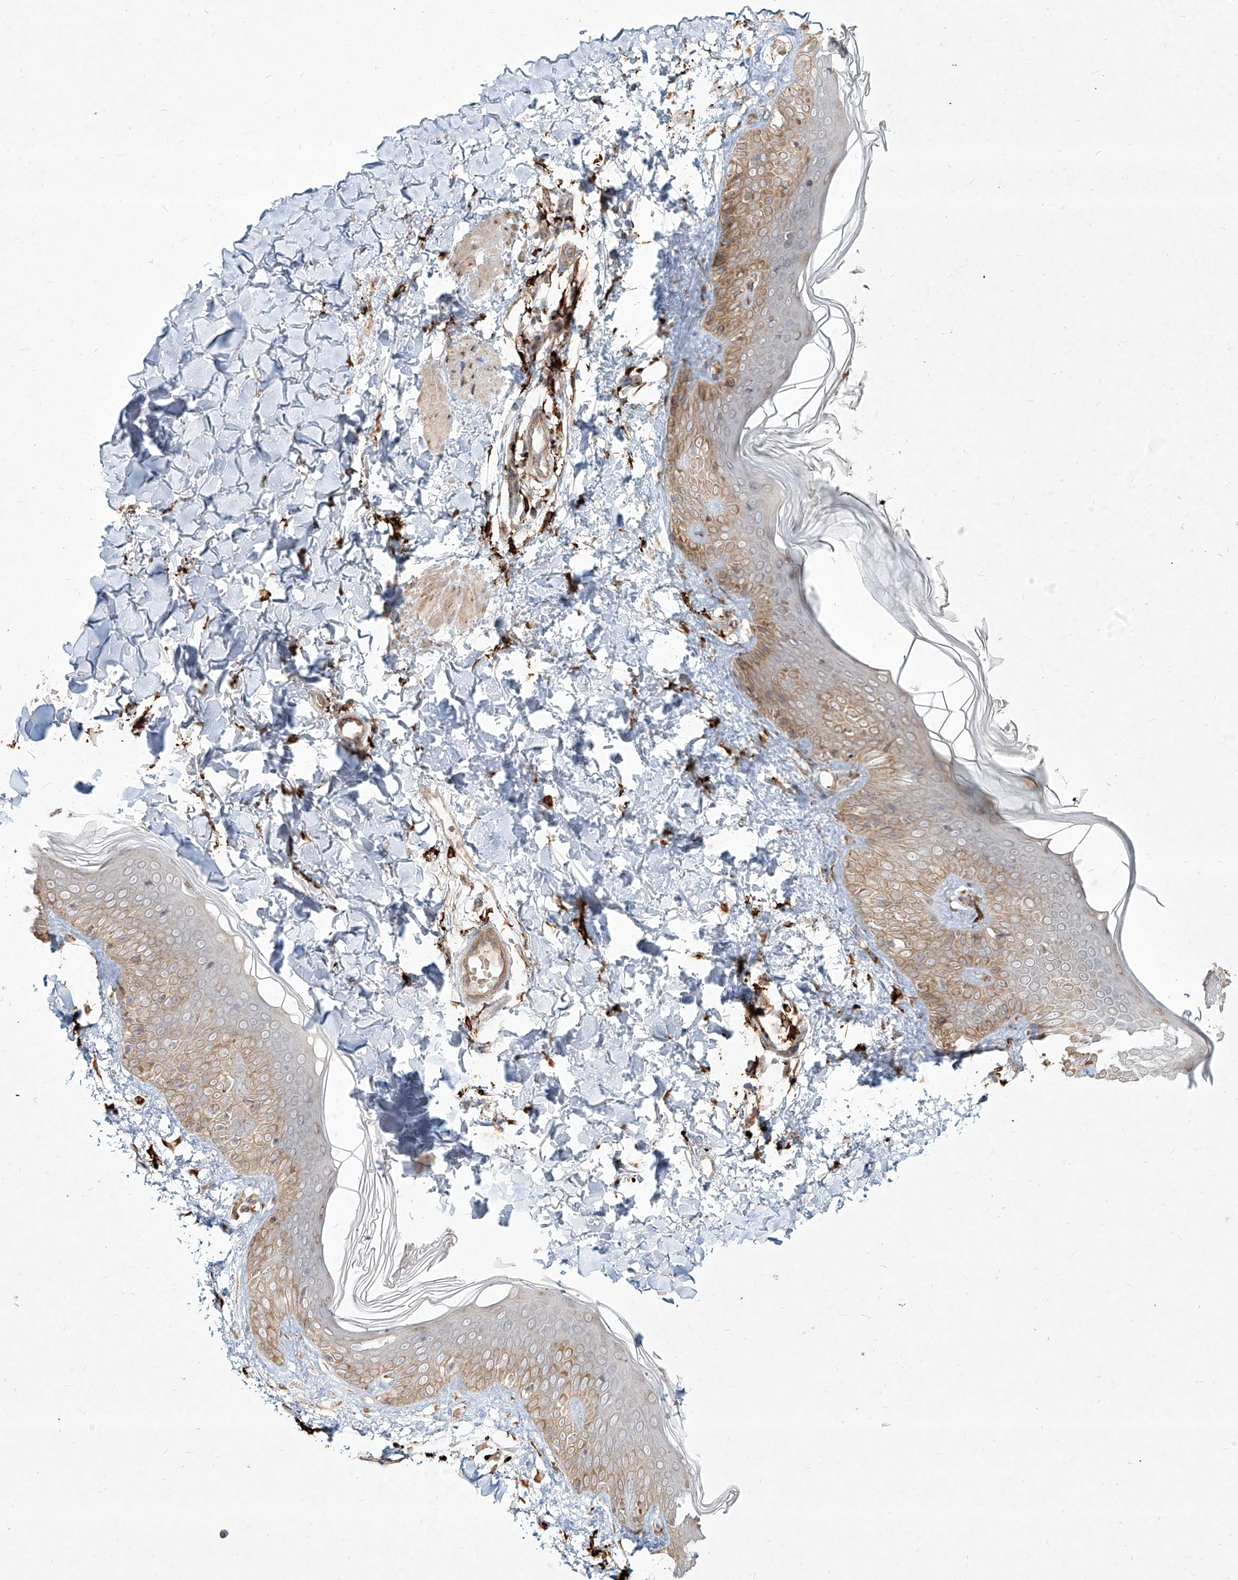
{"staining": {"intensity": "strong", "quantity": ">75%", "location": "cytoplasmic/membranous"}, "tissue": "skin", "cell_type": "Fibroblasts", "image_type": "normal", "snomed": [{"axis": "morphology", "description": "Normal tissue, NOS"}, {"axis": "topography", "description": "Skin"}], "caption": "Fibroblasts show strong cytoplasmic/membranous expression in about >75% of cells in normal skin.", "gene": "CD209", "patient": {"sex": "male", "age": 37}}